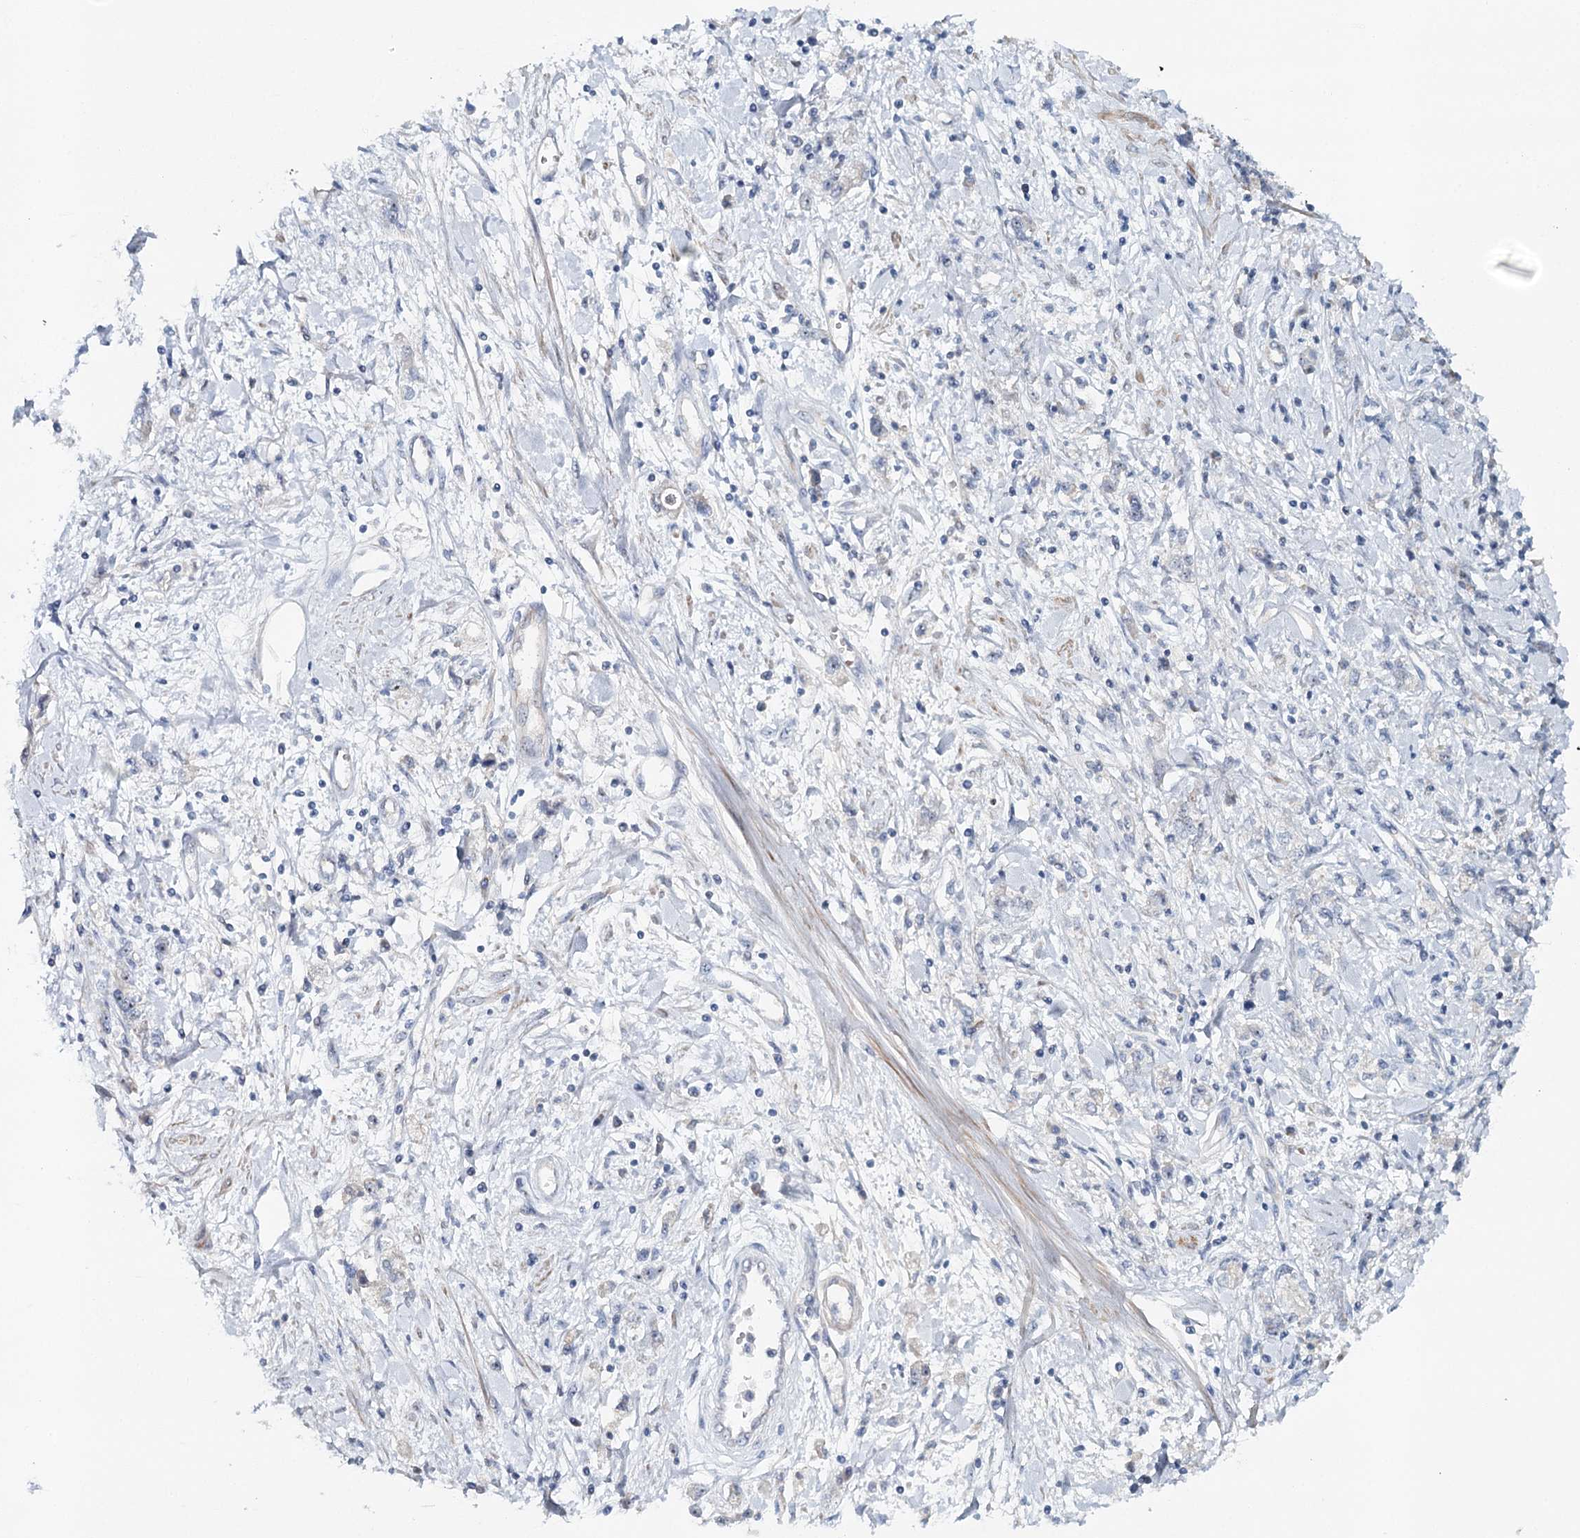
{"staining": {"intensity": "negative", "quantity": "none", "location": "none"}, "tissue": "stomach cancer", "cell_type": "Tumor cells", "image_type": "cancer", "snomed": [{"axis": "morphology", "description": "Adenocarcinoma, NOS"}, {"axis": "topography", "description": "Stomach"}], "caption": "Image shows no protein expression in tumor cells of stomach adenocarcinoma tissue. The staining is performed using DAB (3,3'-diaminobenzidine) brown chromogen with nuclei counter-stained in using hematoxylin.", "gene": "RBM43", "patient": {"sex": "female", "age": 76}}